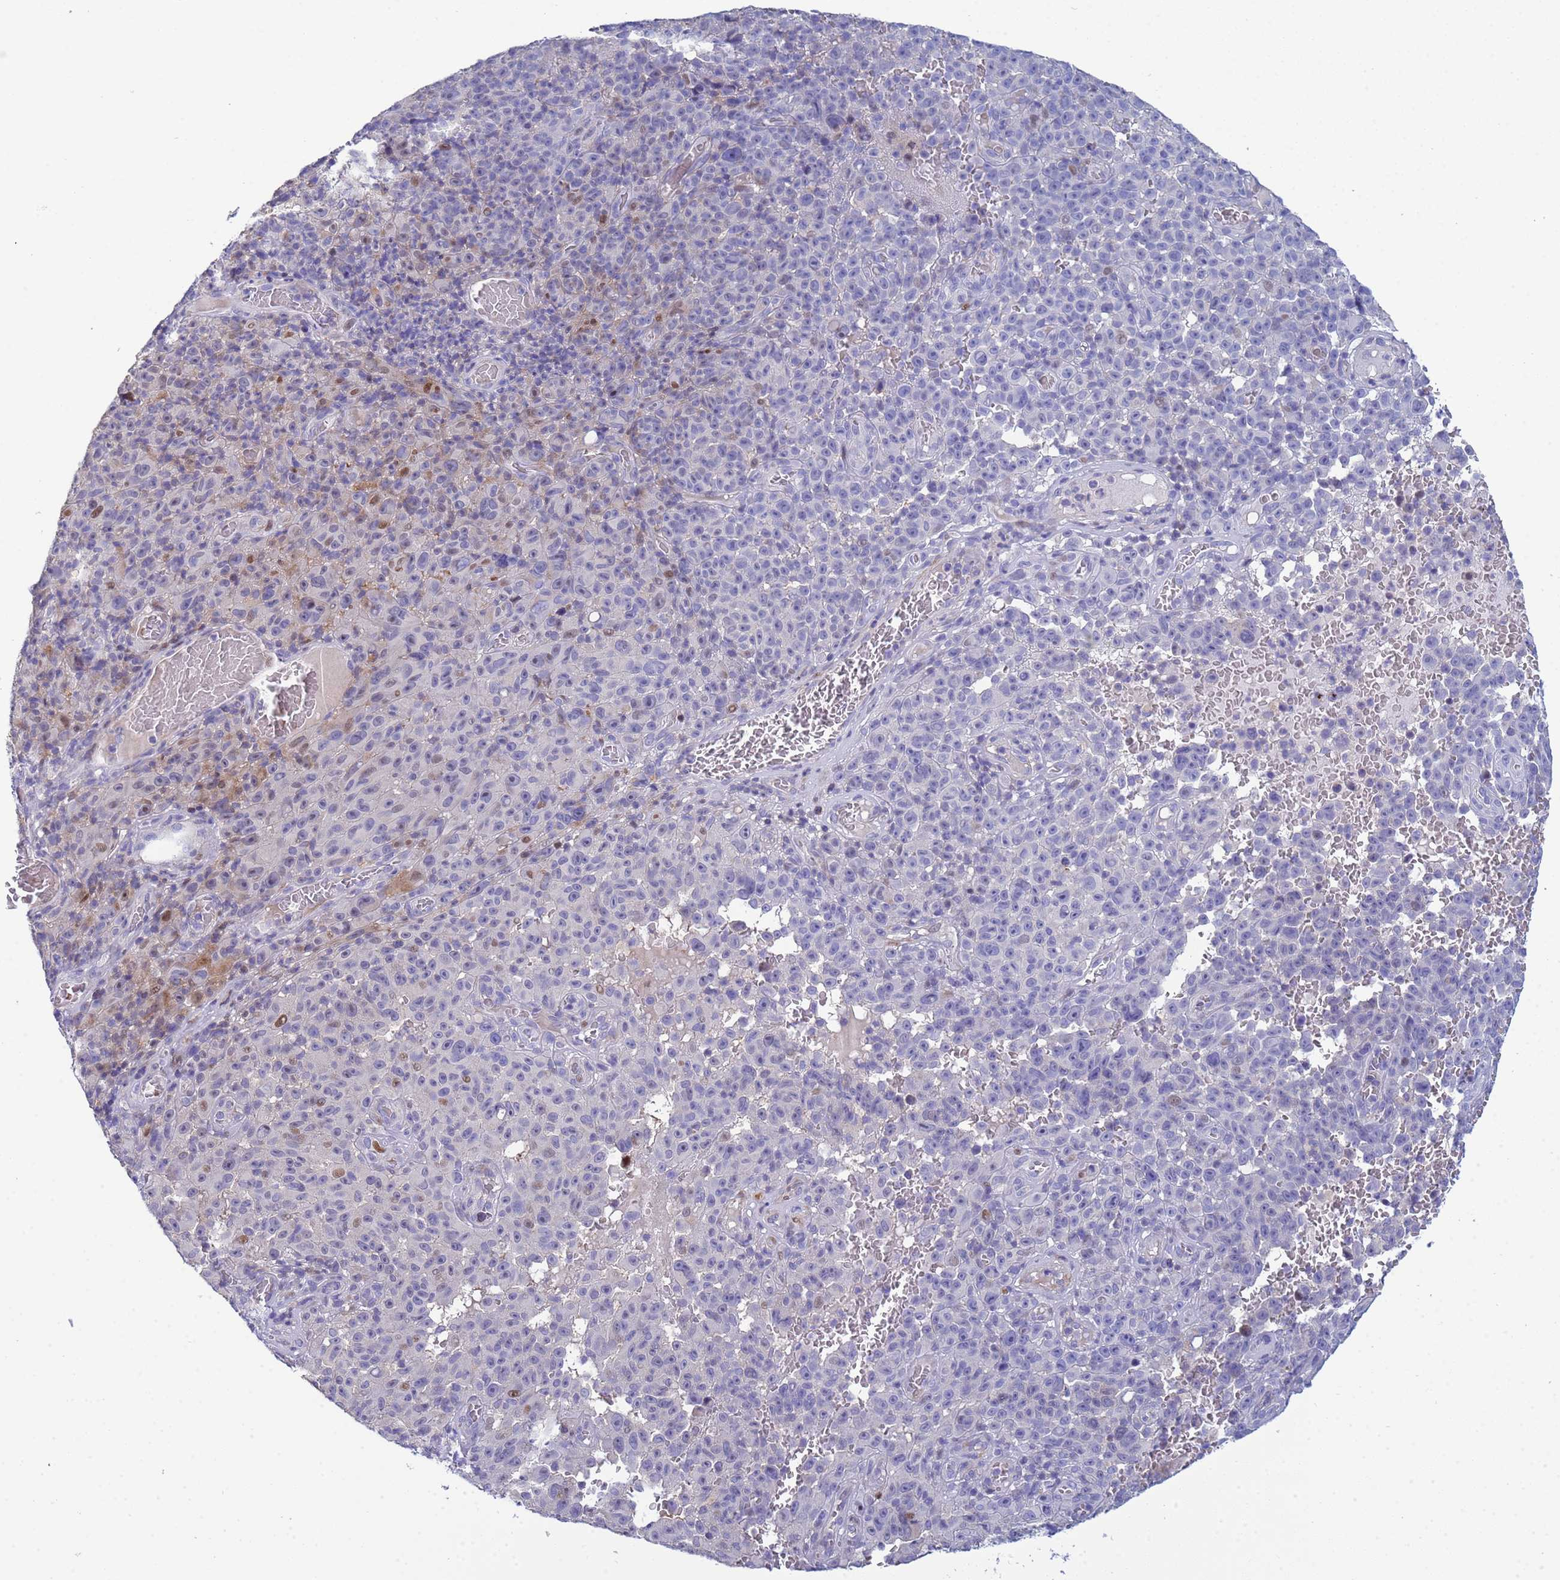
{"staining": {"intensity": "moderate", "quantity": "<25%", "location": "nuclear"}, "tissue": "melanoma", "cell_type": "Tumor cells", "image_type": "cancer", "snomed": [{"axis": "morphology", "description": "Malignant melanoma, NOS"}, {"axis": "topography", "description": "Skin"}], "caption": "Human melanoma stained for a protein (brown) reveals moderate nuclear positive staining in approximately <25% of tumor cells.", "gene": "PPP6R1", "patient": {"sex": "female", "age": 82}}